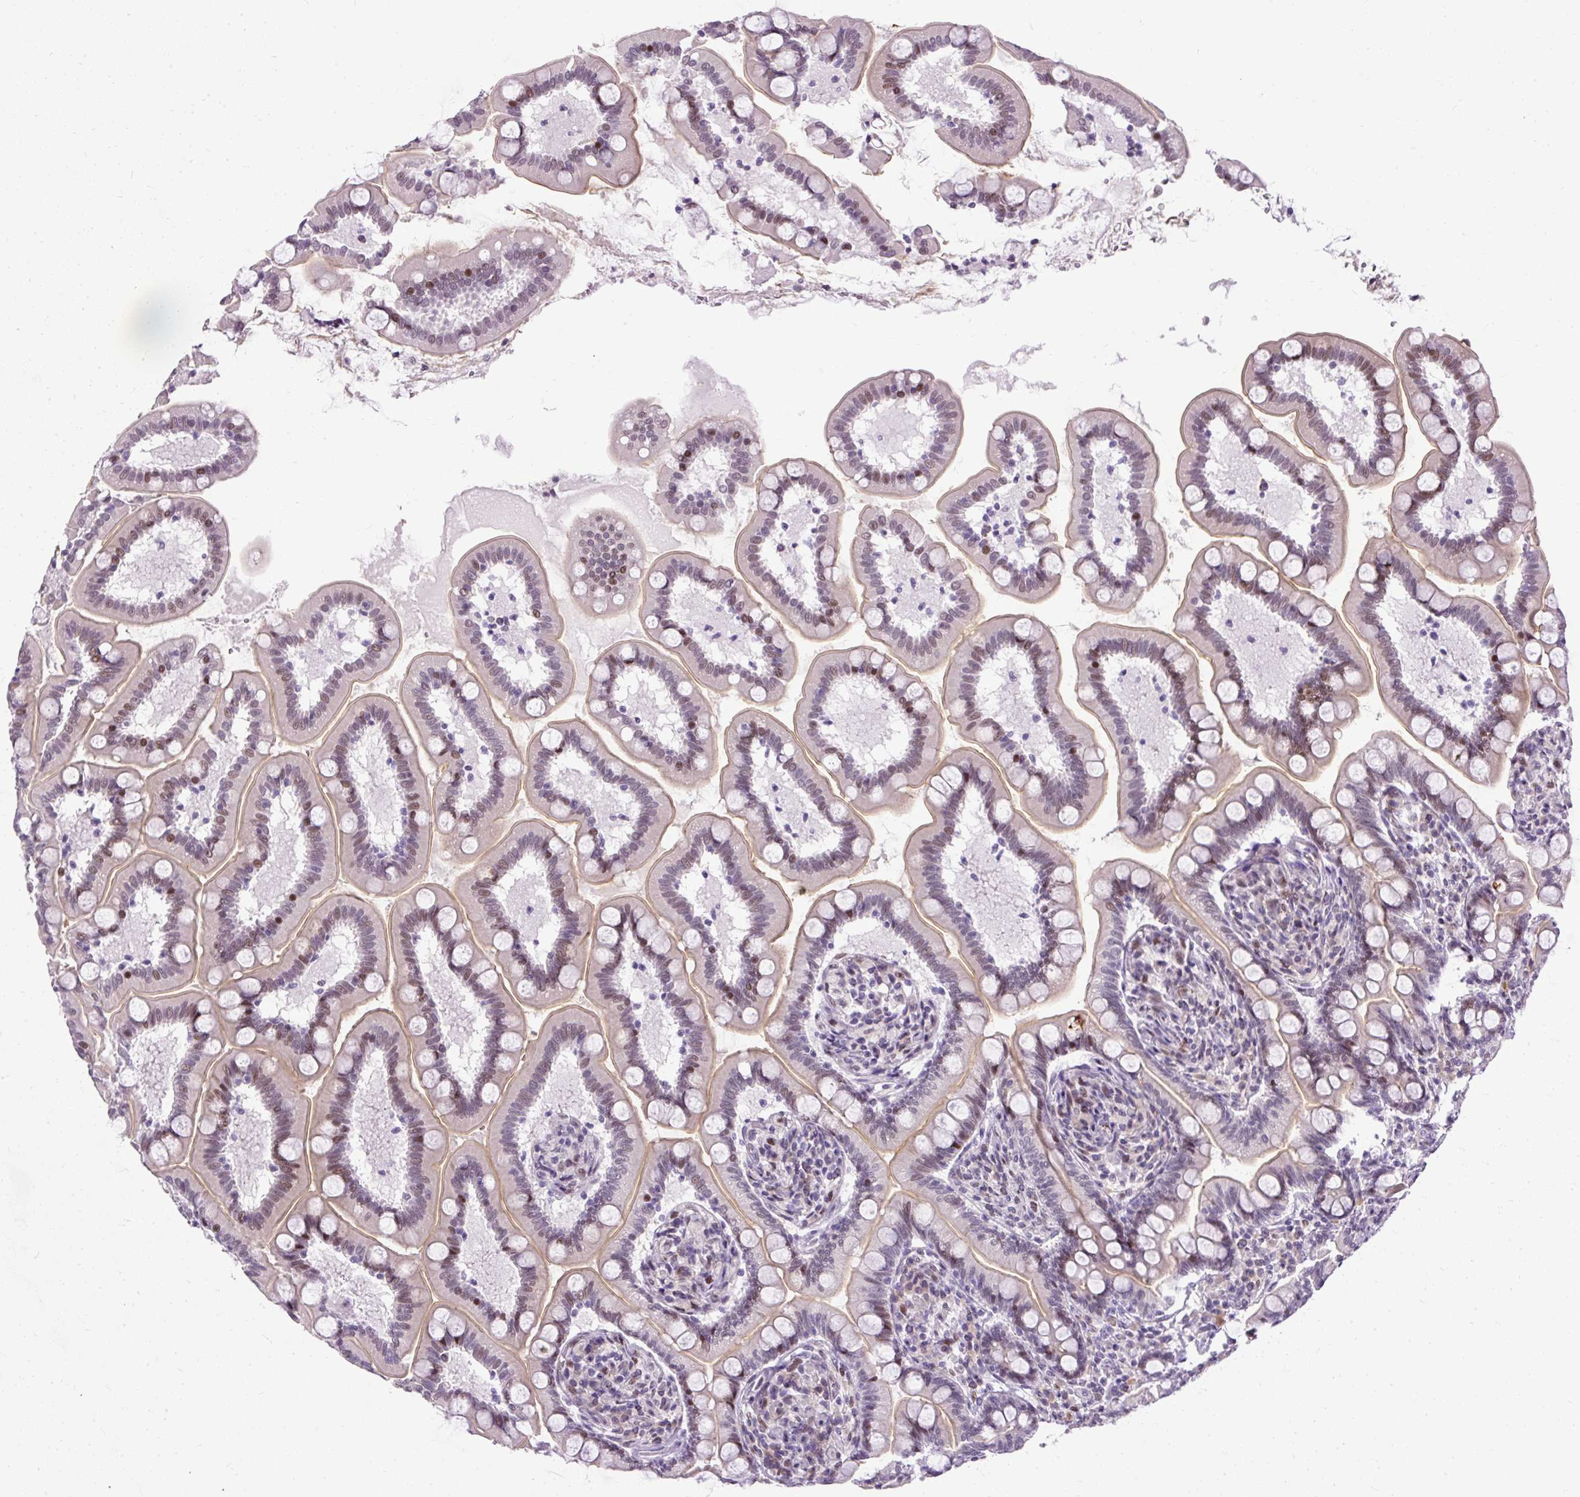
{"staining": {"intensity": "moderate", "quantity": "<25%", "location": "cytoplasmic/membranous,nuclear"}, "tissue": "small intestine", "cell_type": "Glandular cells", "image_type": "normal", "snomed": [{"axis": "morphology", "description": "Normal tissue, NOS"}, {"axis": "topography", "description": "Small intestine"}], "caption": "A high-resolution micrograph shows immunohistochemistry (IHC) staining of unremarkable small intestine, which demonstrates moderate cytoplasmic/membranous,nuclear expression in about <25% of glandular cells. The protein is shown in brown color, while the nuclei are stained blue.", "gene": "ARHGEF18", "patient": {"sex": "female", "age": 64}}